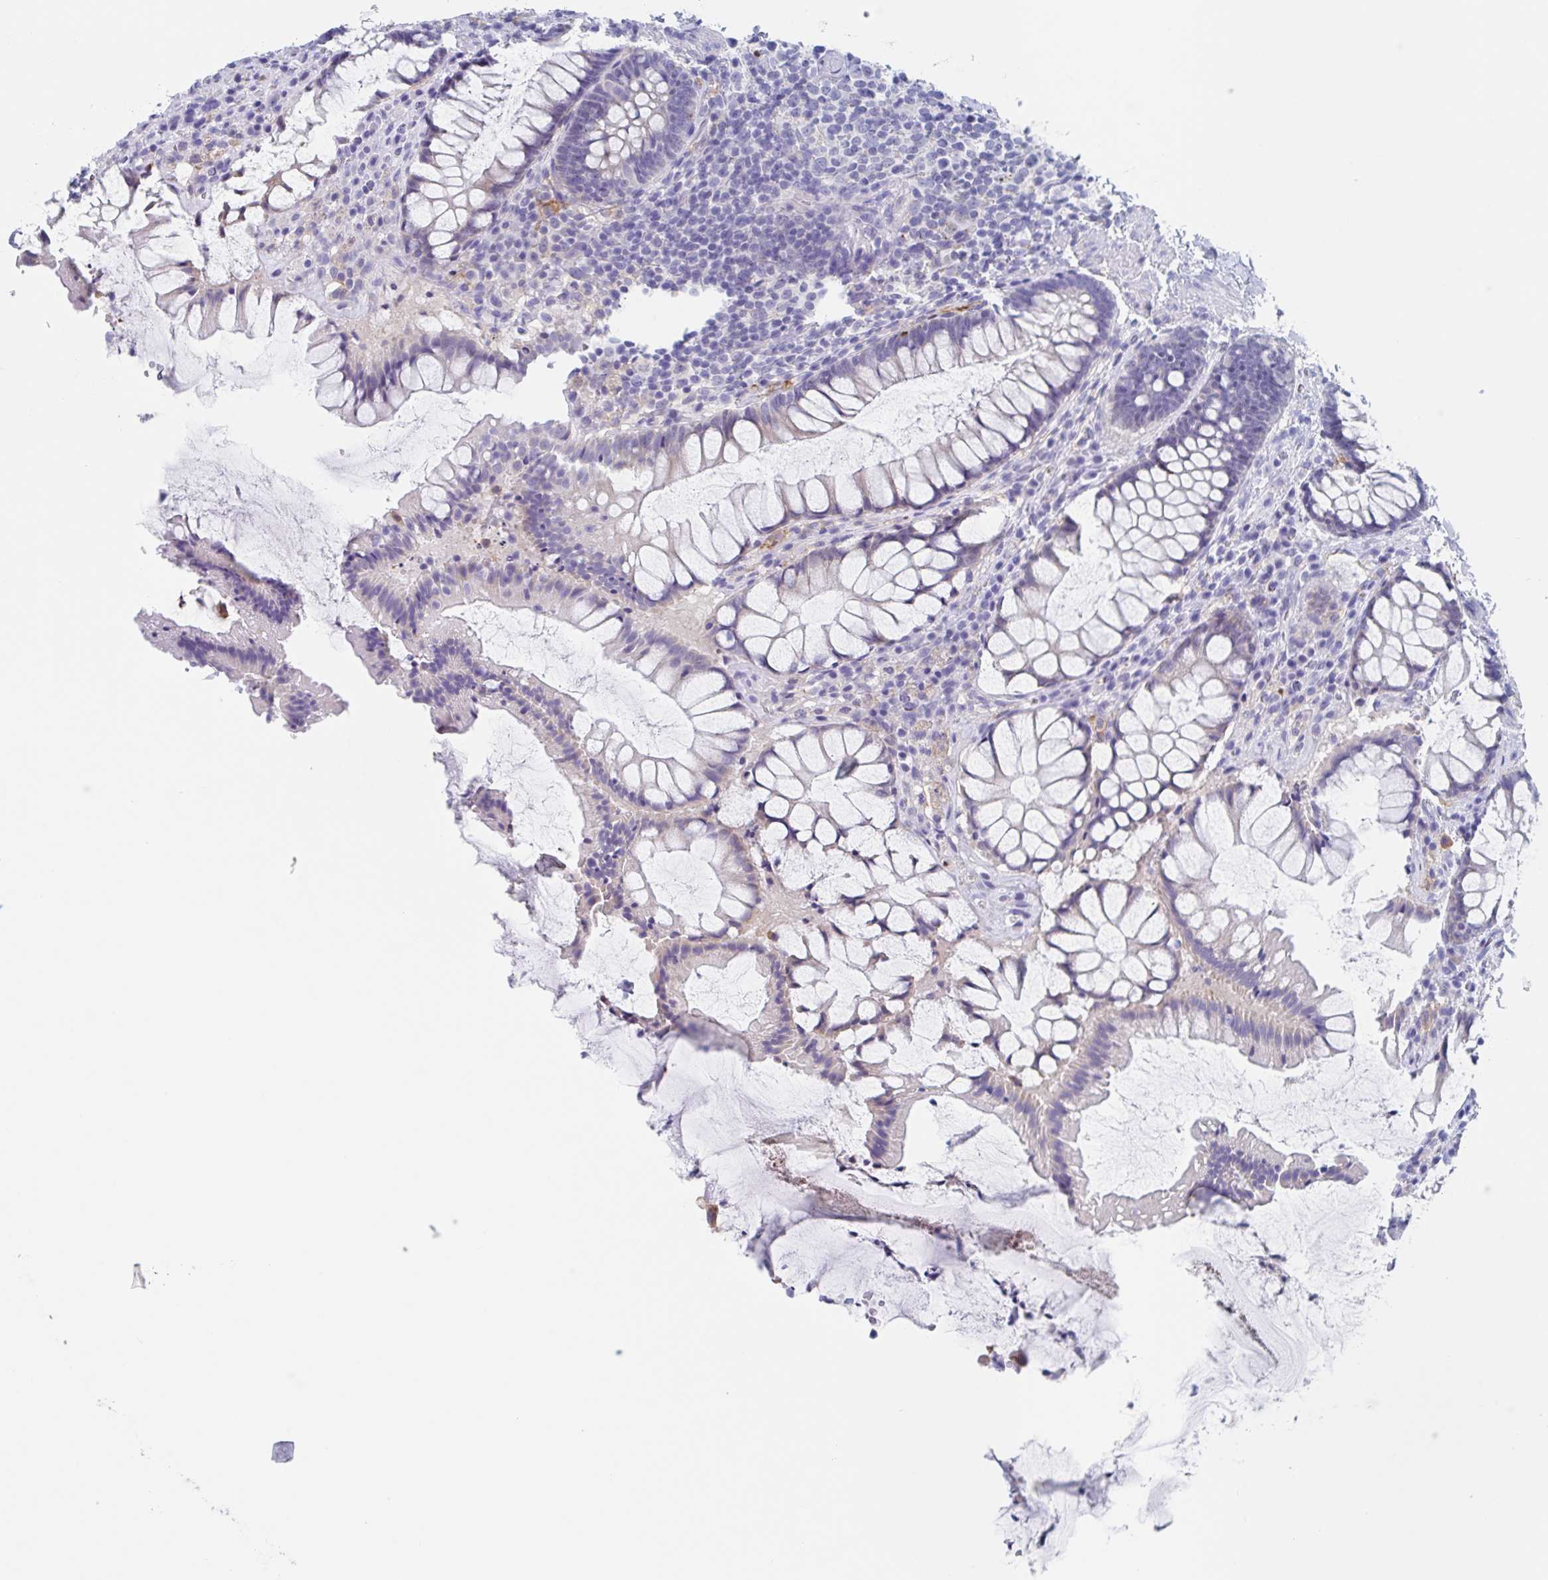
{"staining": {"intensity": "weak", "quantity": "<25%", "location": "cytoplasmic/membranous"}, "tissue": "rectum", "cell_type": "Glandular cells", "image_type": "normal", "snomed": [{"axis": "morphology", "description": "Normal tissue, NOS"}, {"axis": "topography", "description": "Rectum"}], "caption": "DAB (3,3'-diaminobenzidine) immunohistochemical staining of benign rectum shows no significant expression in glandular cells.", "gene": "FCGR3A", "patient": {"sex": "female", "age": 58}}